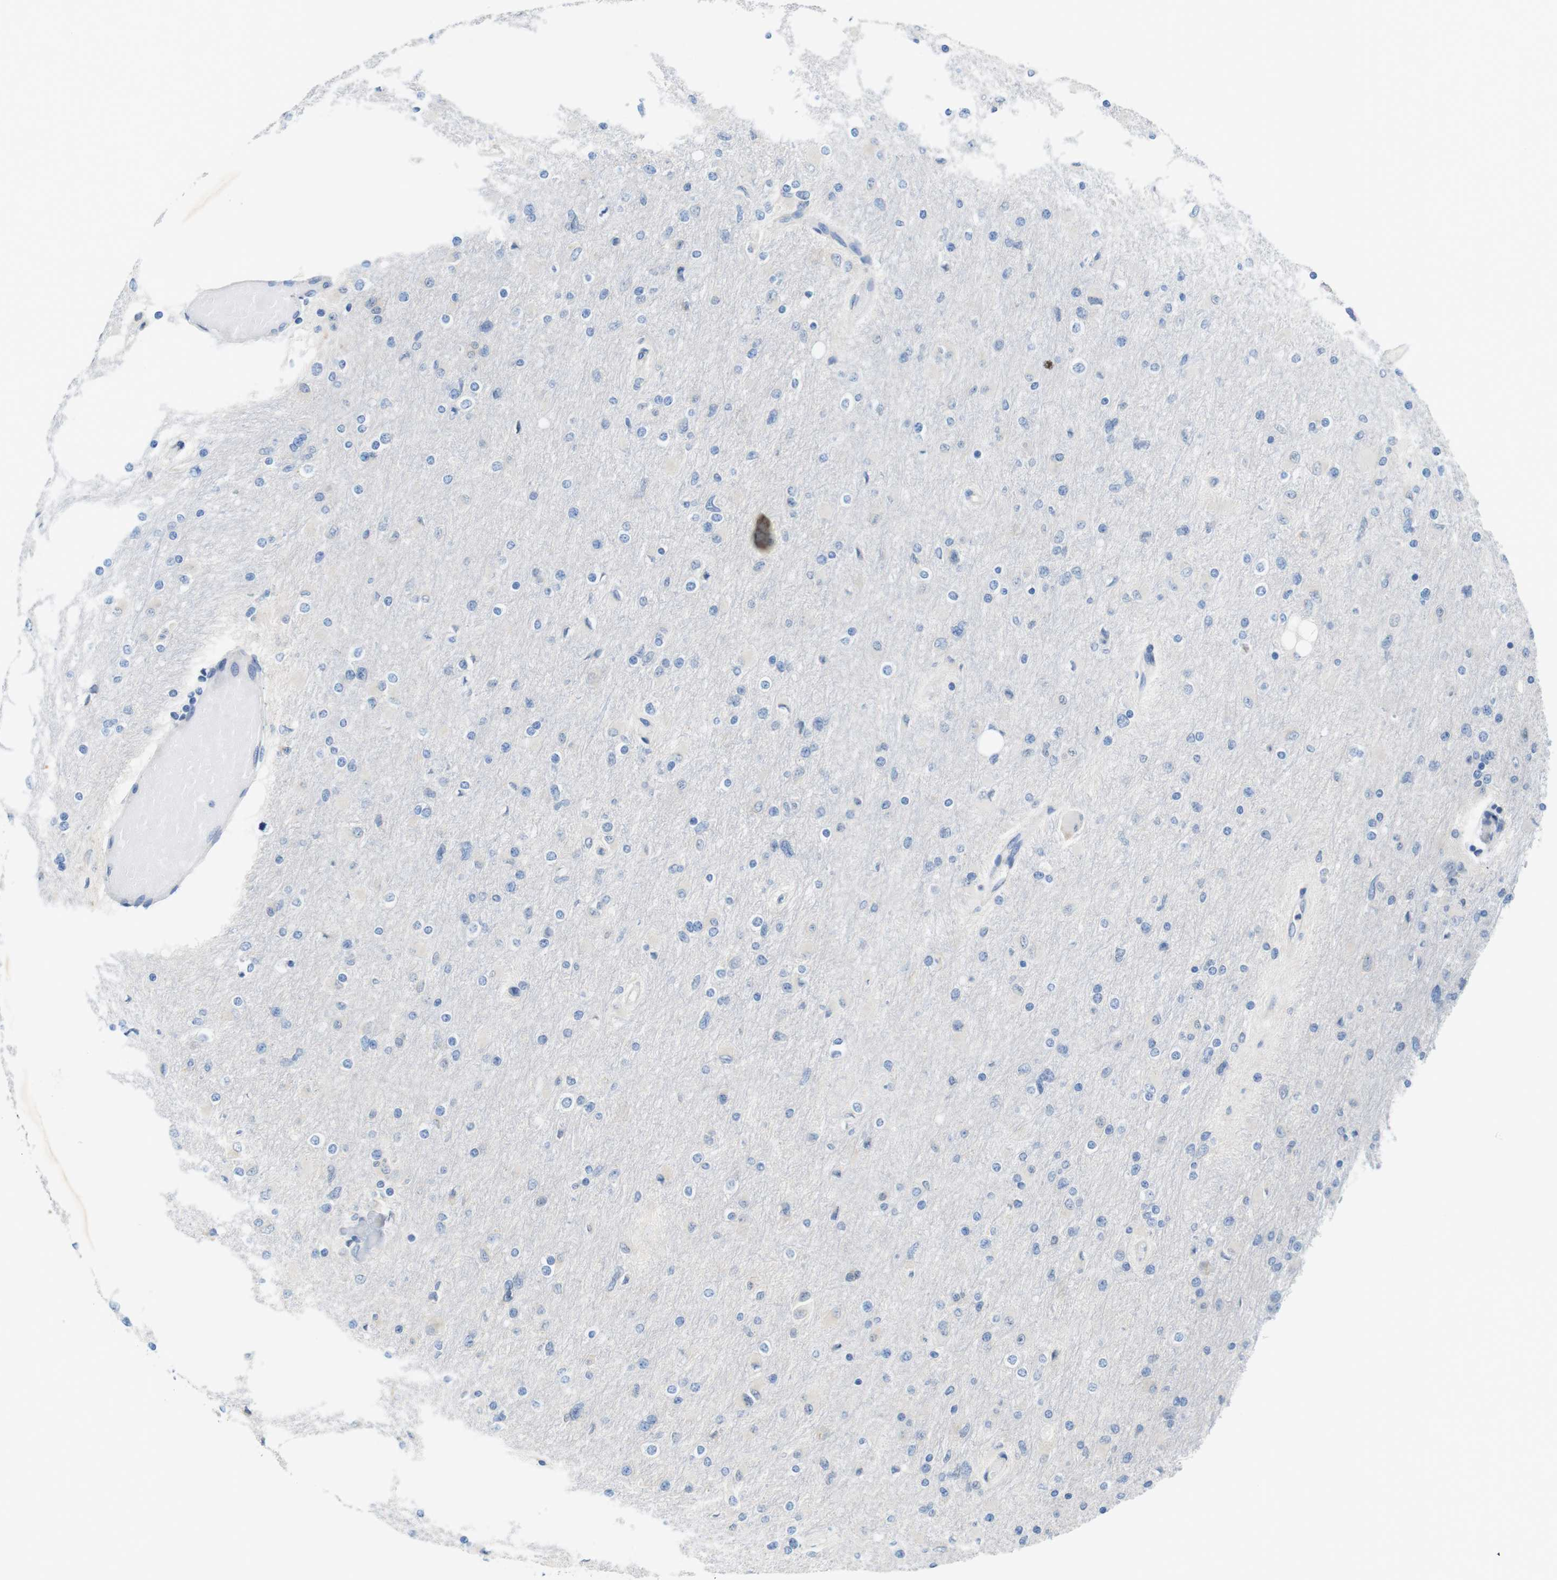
{"staining": {"intensity": "negative", "quantity": "none", "location": "none"}, "tissue": "glioma", "cell_type": "Tumor cells", "image_type": "cancer", "snomed": [{"axis": "morphology", "description": "Glioma, malignant, High grade"}, {"axis": "topography", "description": "Cerebral cortex"}], "caption": "The immunohistochemistry (IHC) photomicrograph has no significant staining in tumor cells of glioma tissue.", "gene": "CDH8", "patient": {"sex": "female", "age": 36}}